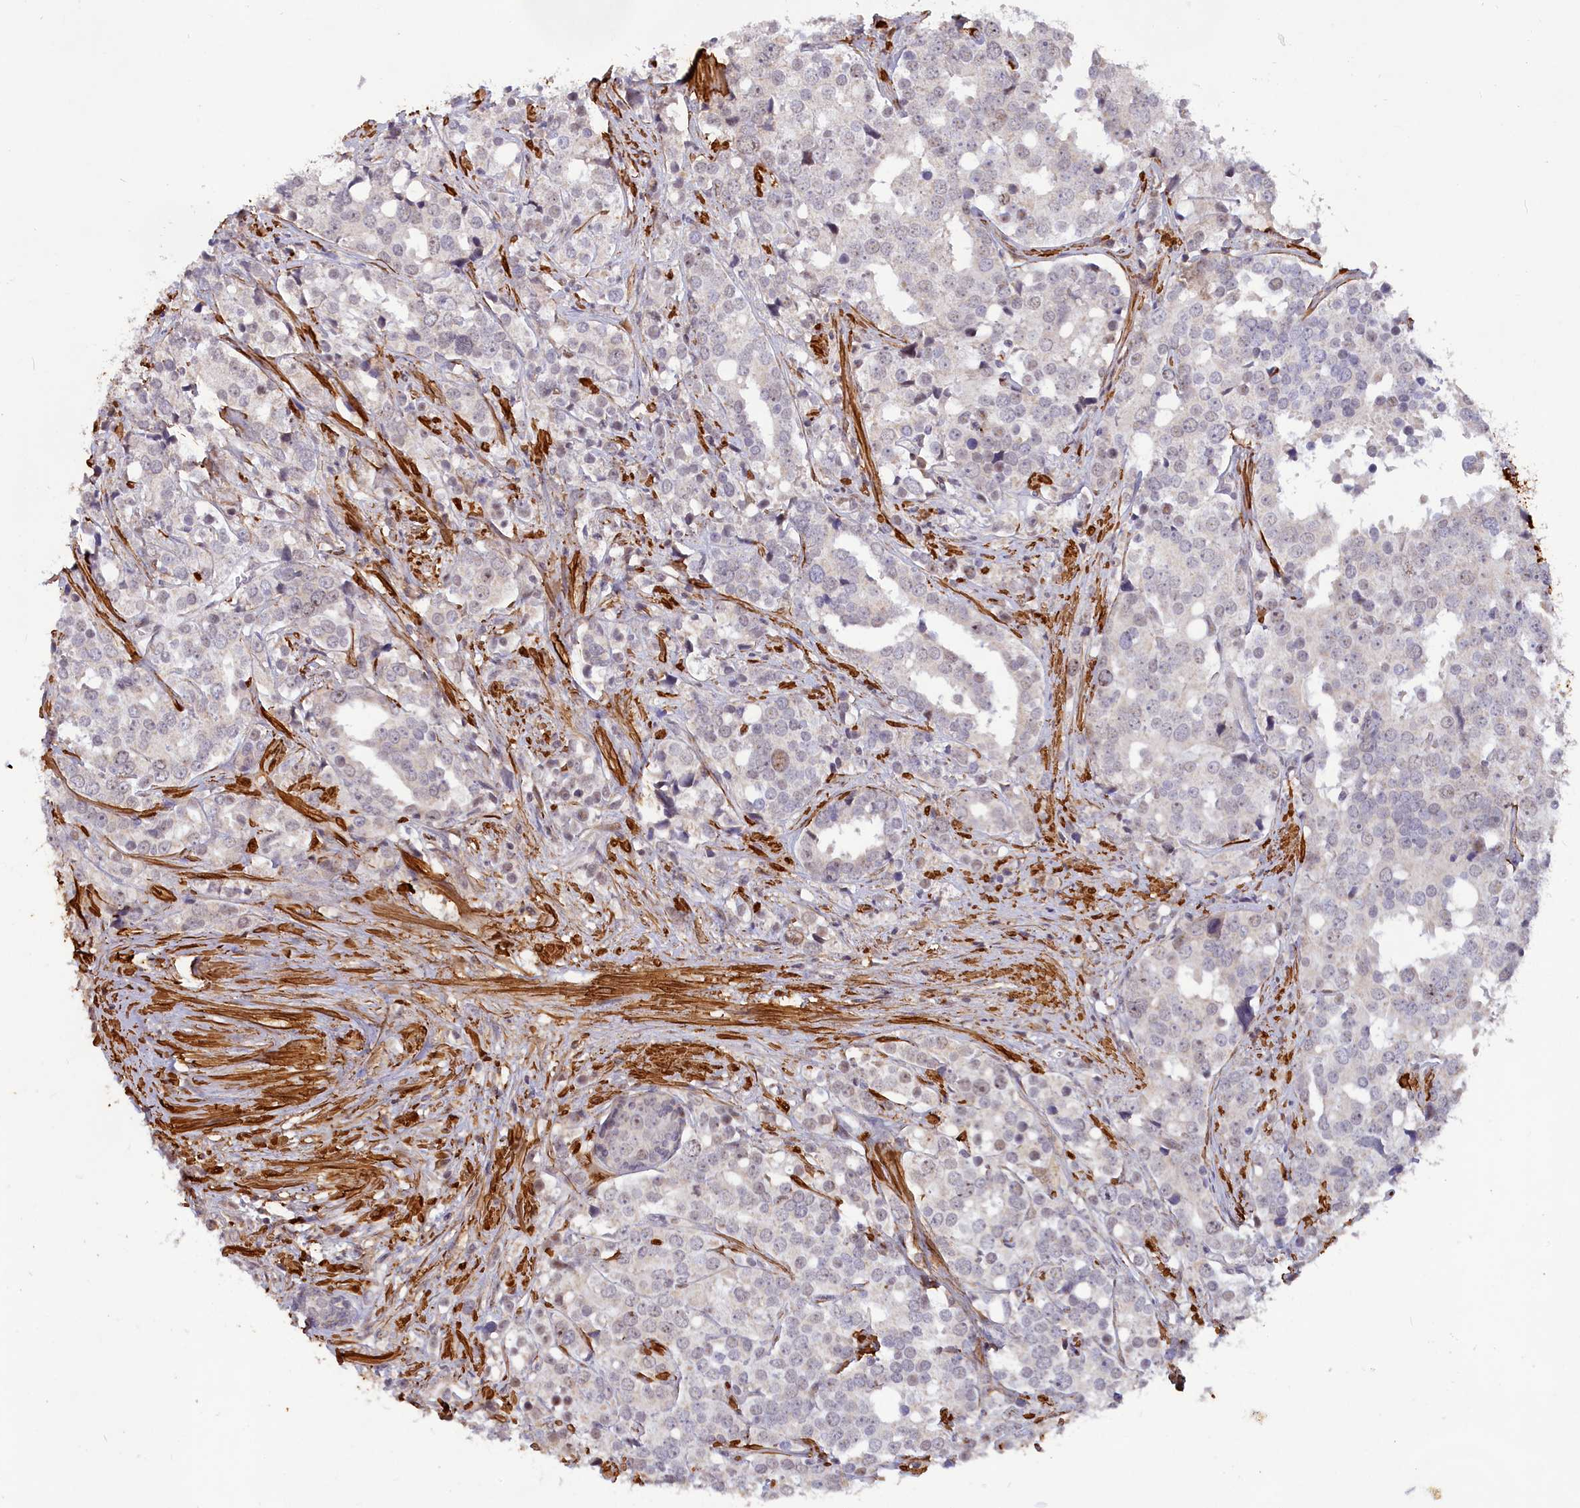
{"staining": {"intensity": "negative", "quantity": "none", "location": "none"}, "tissue": "prostate cancer", "cell_type": "Tumor cells", "image_type": "cancer", "snomed": [{"axis": "morphology", "description": "Adenocarcinoma, High grade"}, {"axis": "topography", "description": "Prostate"}], "caption": "This is a micrograph of immunohistochemistry (IHC) staining of high-grade adenocarcinoma (prostate), which shows no staining in tumor cells. The staining is performed using DAB brown chromogen with nuclei counter-stained in using hematoxylin.", "gene": "CCDC154", "patient": {"sex": "male", "age": 71}}